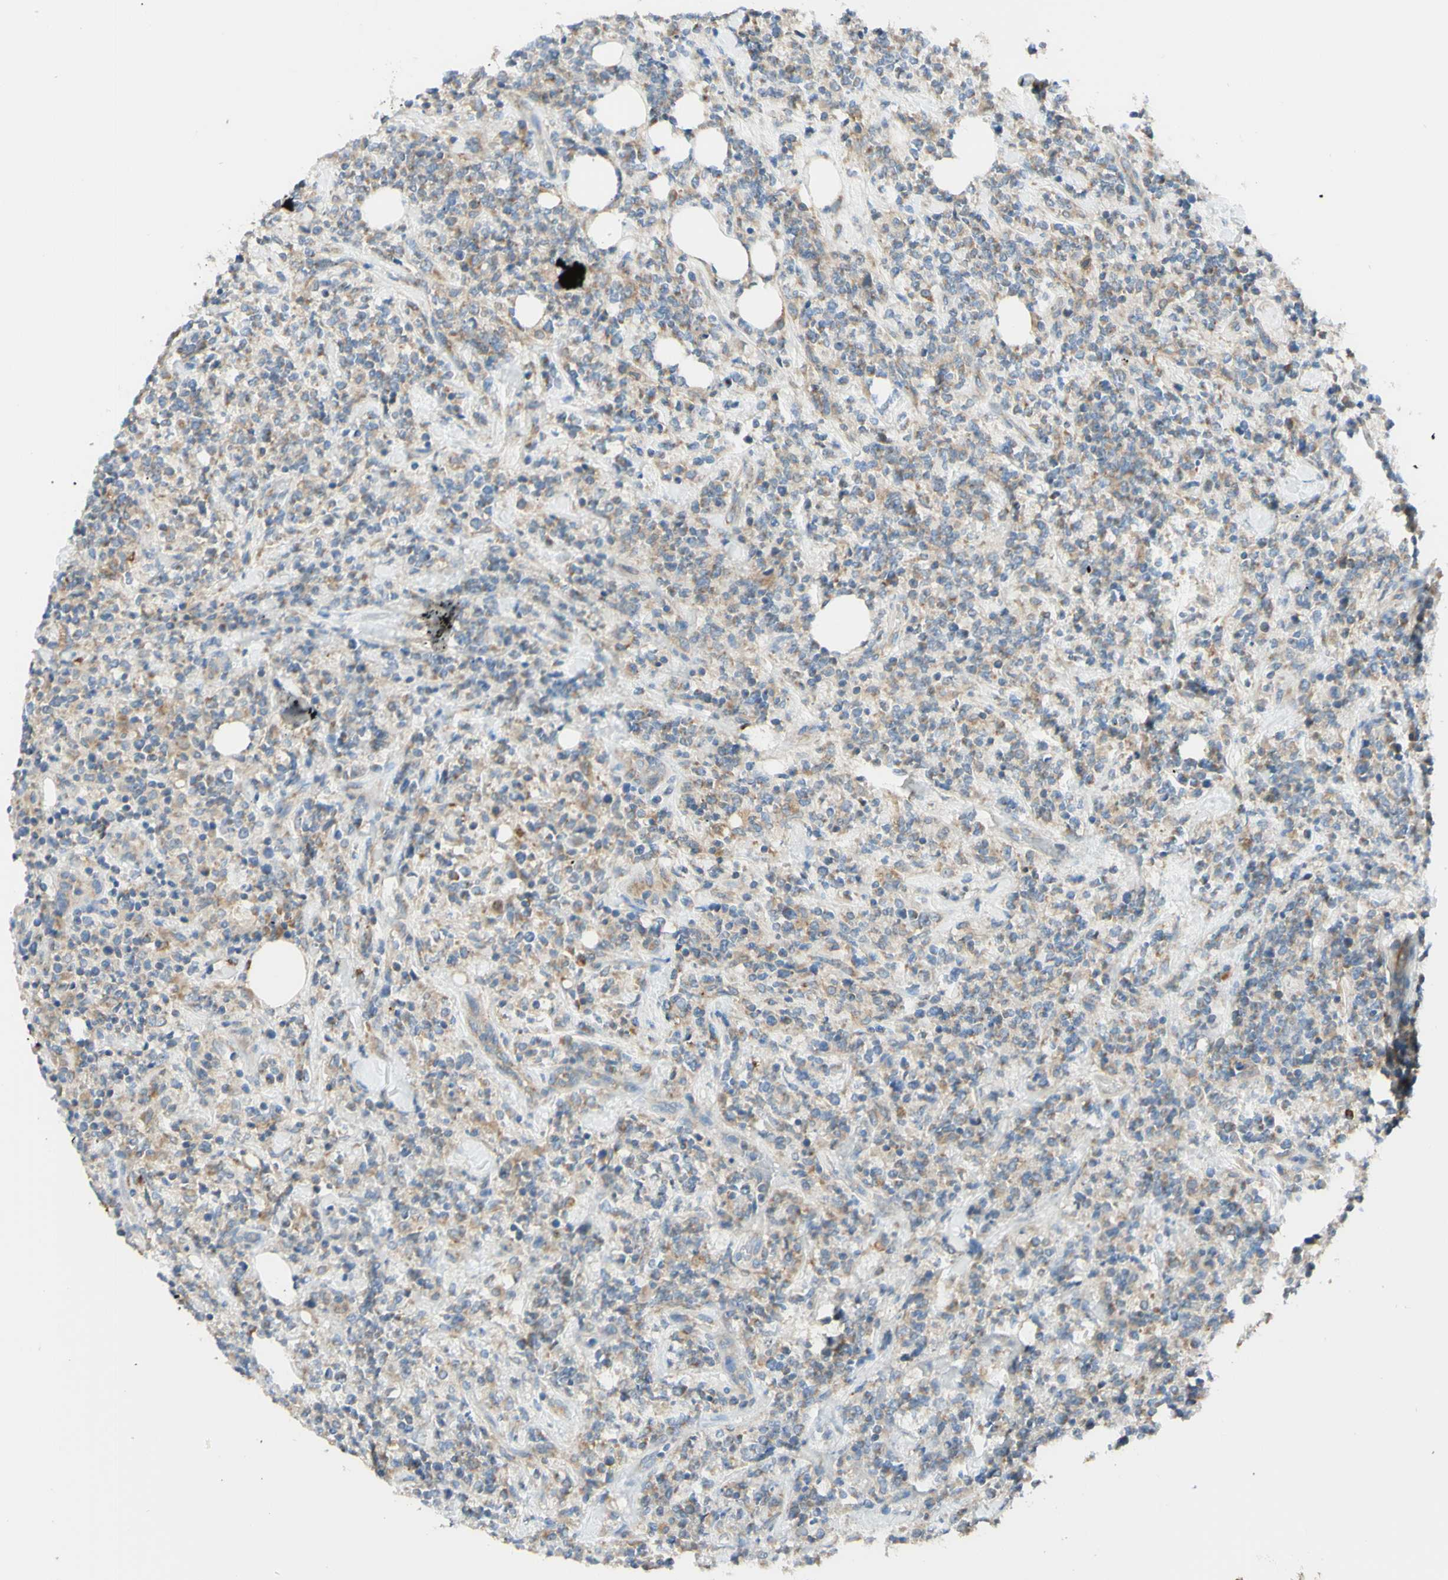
{"staining": {"intensity": "weak", "quantity": ">75%", "location": "cytoplasmic/membranous"}, "tissue": "lymphoma", "cell_type": "Tumor cells", "image_type": "cancer", "snomed": [{"axis": "morphology", "description": "Malignant lymphoma, non-Hodgkin's type, High grade"}, {"axis": "topography", "description": "Soft tissue"}], "caption": "Lymphoma stained with a protein marker reveals weak staining in tumor cells.", "gene": "ARMC10", "patient": {"sex": "male", "age": 18}}